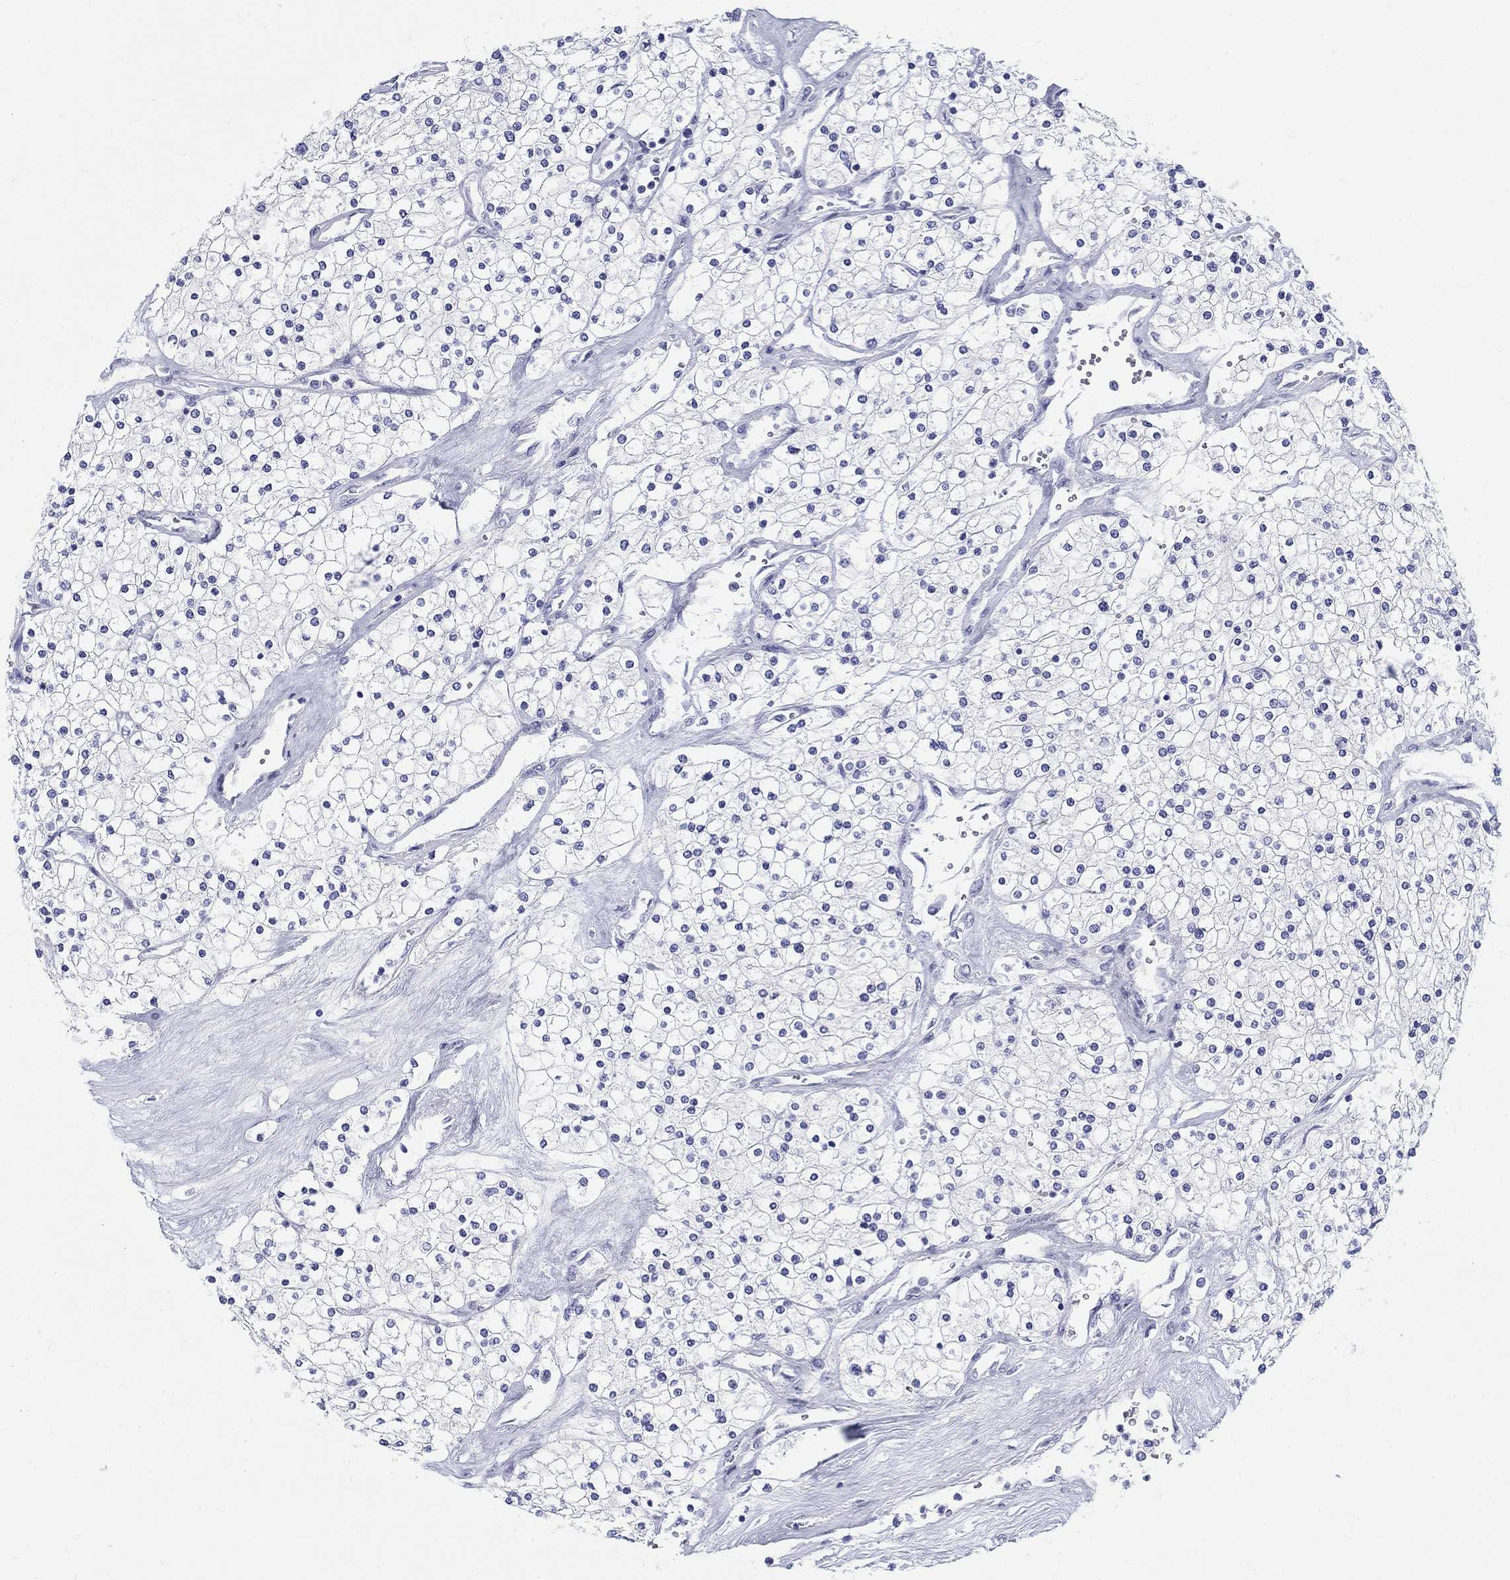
{"staining": {"intensity": "negative", "quantity": "none", "location": "none"}, "tissue": "renal cancer", "cell_type": "Tumor cells", "image_type": "cancer", "snomed": [{"axis": "morphology", "description": "Adenocarcinoma, NOS"}, {"axis": "topography", "description": "Kidney"}], "caption": "A high-resolution histopathology image shows IHC staining of adenocarcinoma (renal), which demonstrates no significant positivity in tumor cells.", "gene": "LAMP5", "patient": {"sex": "male", "age": 80}}